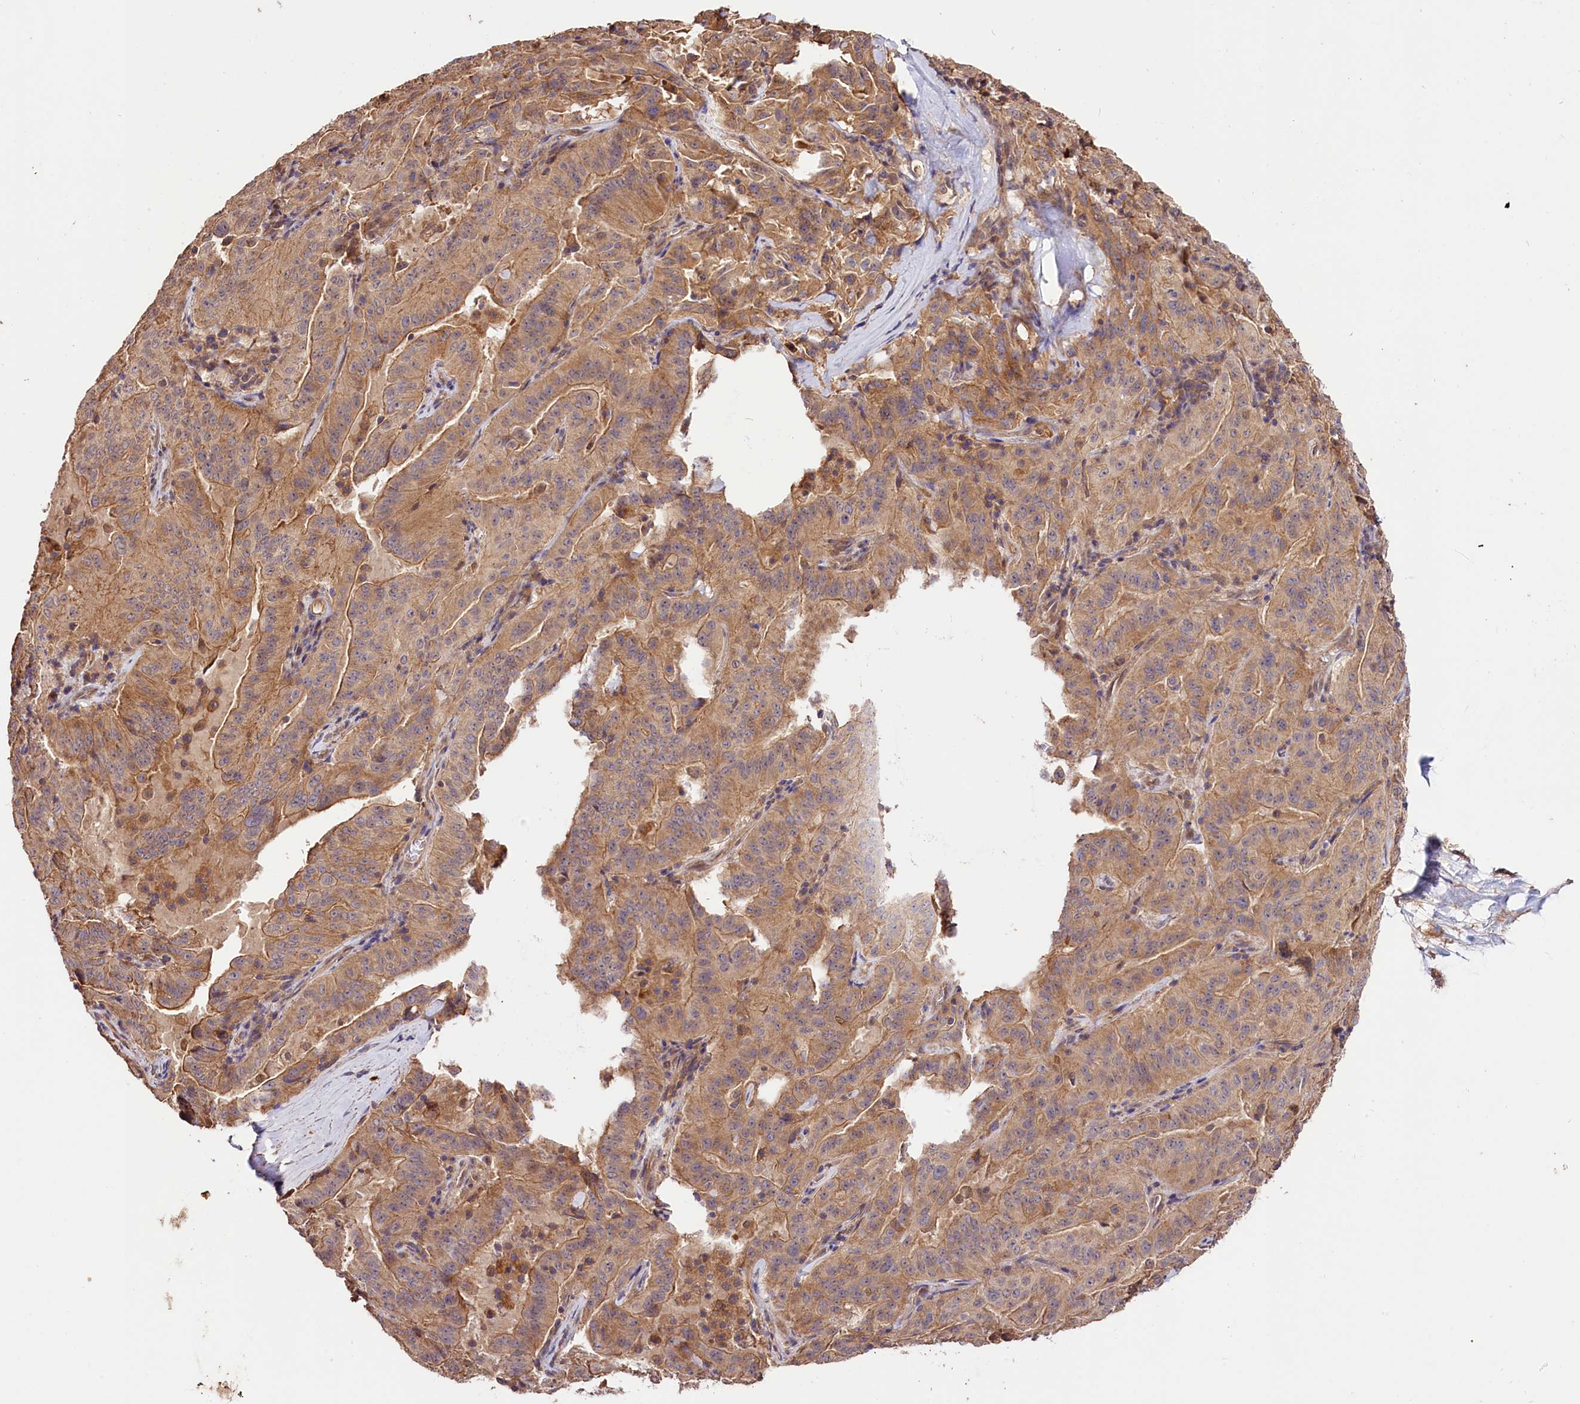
{"staining": {"intensity": "moderate", "quantity": "25%-75%", "location": "cytoplasmic/membranous"}, "tissue": "pancreatic cancer", "cell_type": "Tumor cells", "image_type": "cancer", "snomed": [{"axis": "morphology", "description": "Adenocarcinoma, NOS"}, {"axis": "topography", "description": "Pancreas"}], "caption": "Tumor cells demonstrate moderate cytoplasmic/membranous staining in about 25%-75% of cells in pancreatic cancer (adenocarcinoma). The protein is stained brown, and the nuclei are stained in blue (DAB (3,3'-diaminobenzidine) IHC with brightfield microscopy, high magnification).", "gene": "CES3", "patient": {"sex": "male", "age": 63}}